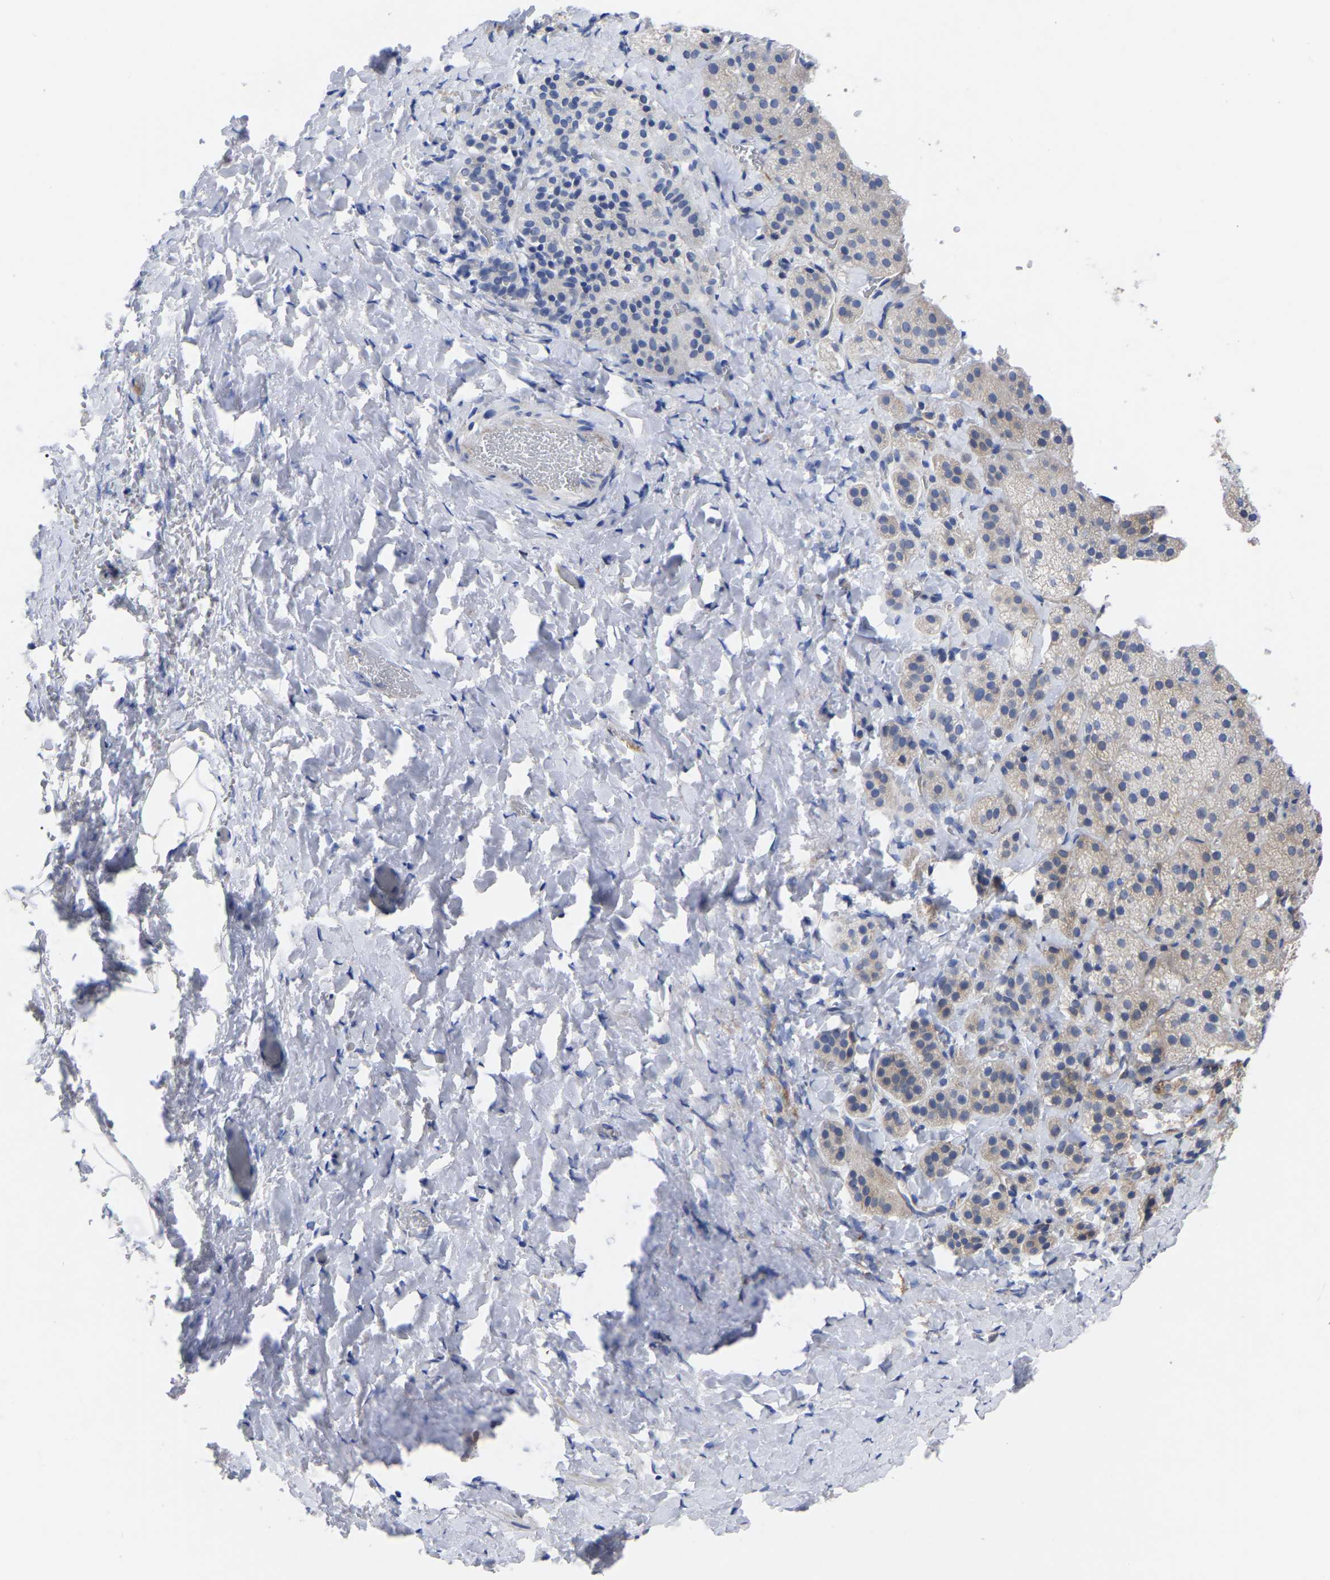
{"staining": {"intensity": "moderate", "quantity": "<25%", "location": "cytoplasmic/membranous"}, "tissue": "adrenal gland", "cell_type": "Glandular cells", "image_type": "normal", "snomed": [{"axis": "morphology", "description": "Normal tissue, NOS"}, {"axis": "topography", "description": "Adrenal gland"}], "caption": "Human adrenal gland stained with a brown dye demonstrates moderate cytoplasmic/membranous positive staining in about <25% of glandular cells.", "gene": "PTPN7", "patient": {"sex": "female", "age": 44}}